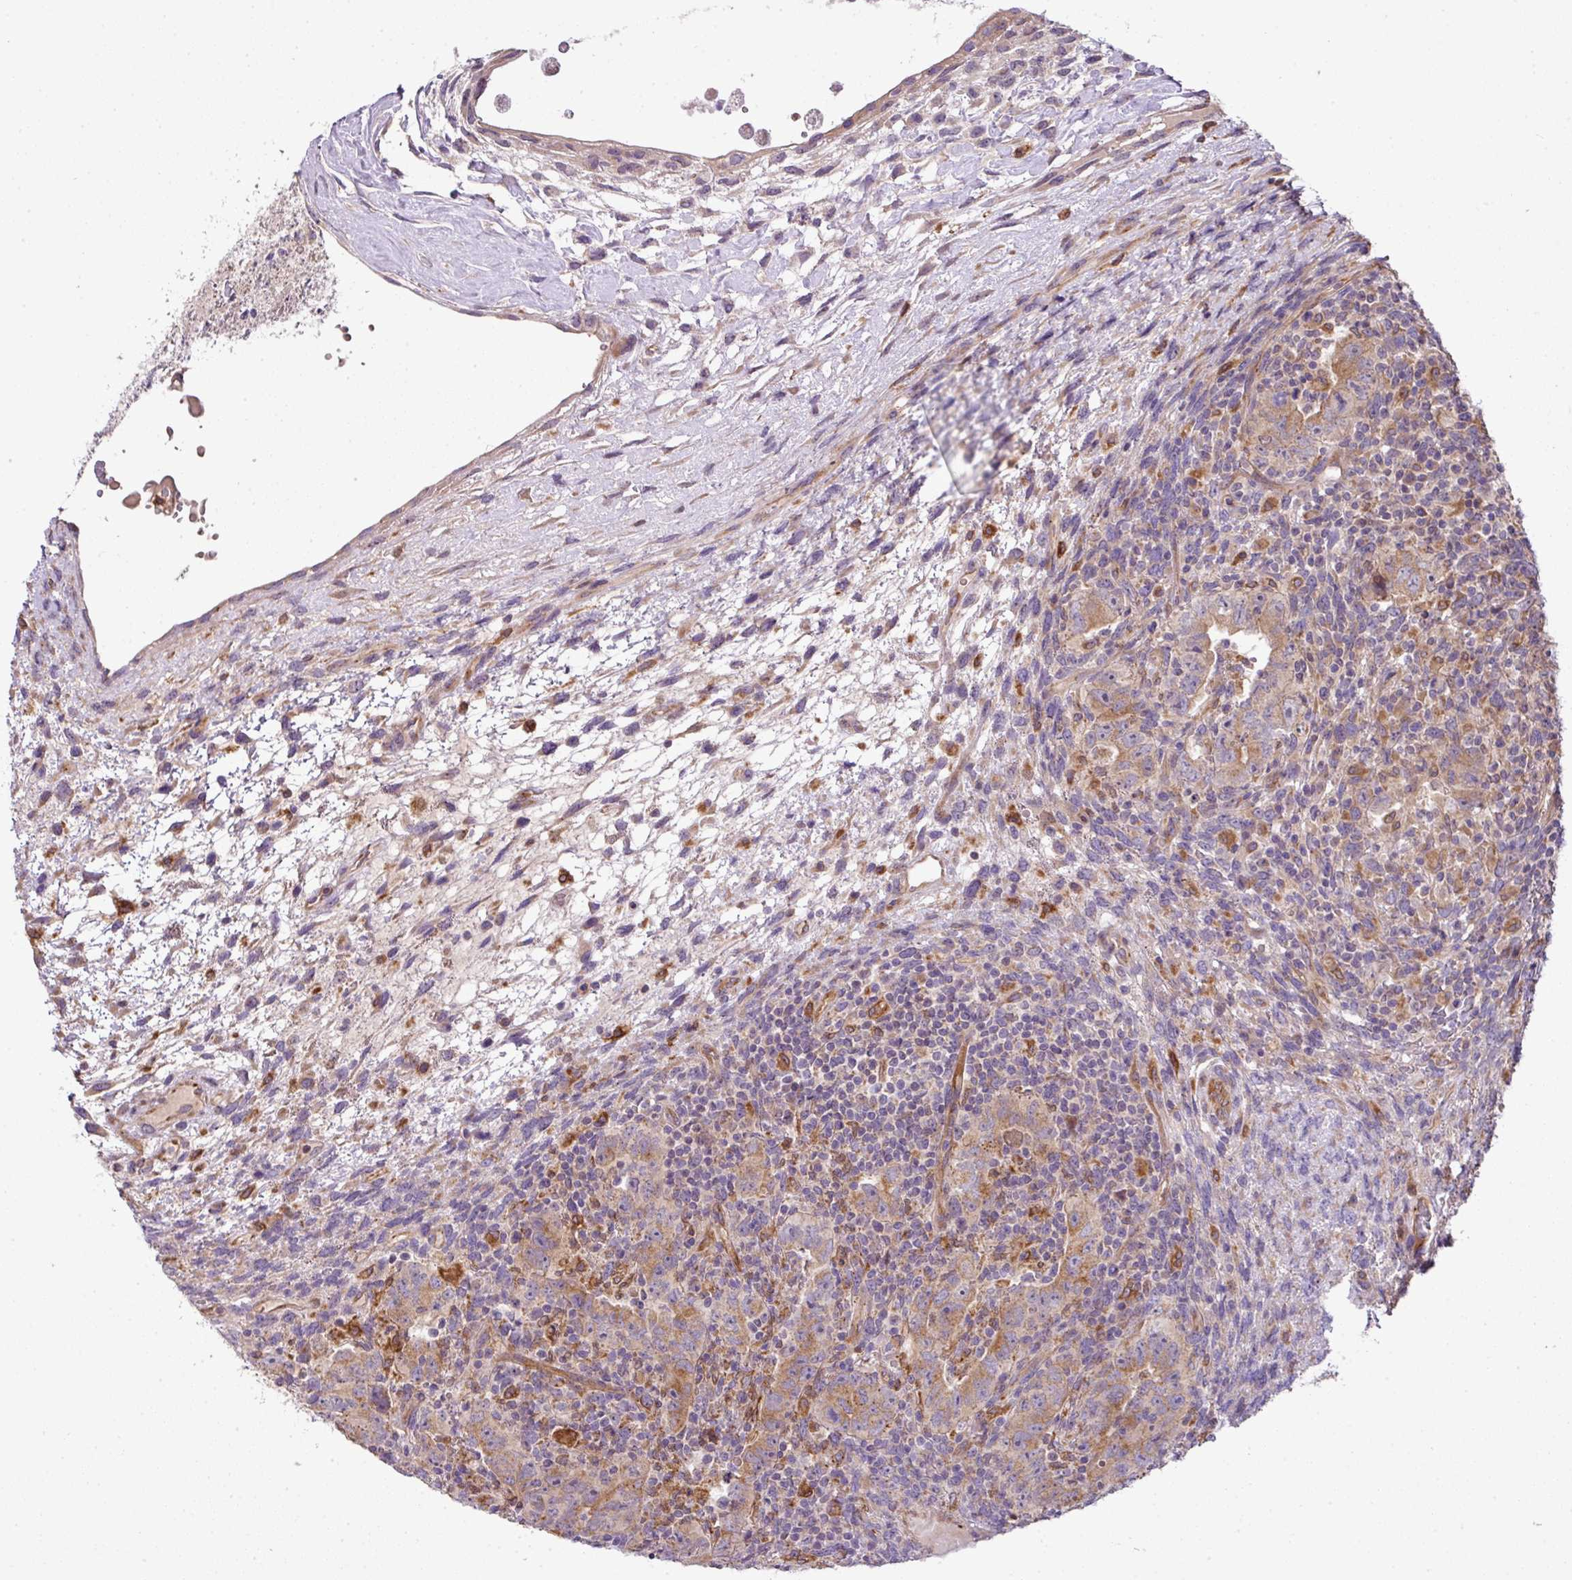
{"staining": {"intensity": "moderate", "quantity": ">75%", "location": "cytoplasmic/membranous"}, "tissue": "testis cancer", "cell_type": "Tumor cells", "image_type": "cancer", "snomed": [{"axis": "morphology", "description": "Carcinoma, Embryonal, NOS"}, {"axis": "topography", "description": "Testis"}], "caption": "A brown stain shows moderate cytoplasmic/membranous expression of a protein in testis cancer (embryonal carcinoma) tumor cells.", "gene": "COX18", "patient": {"sex": "male", "age": 24}}